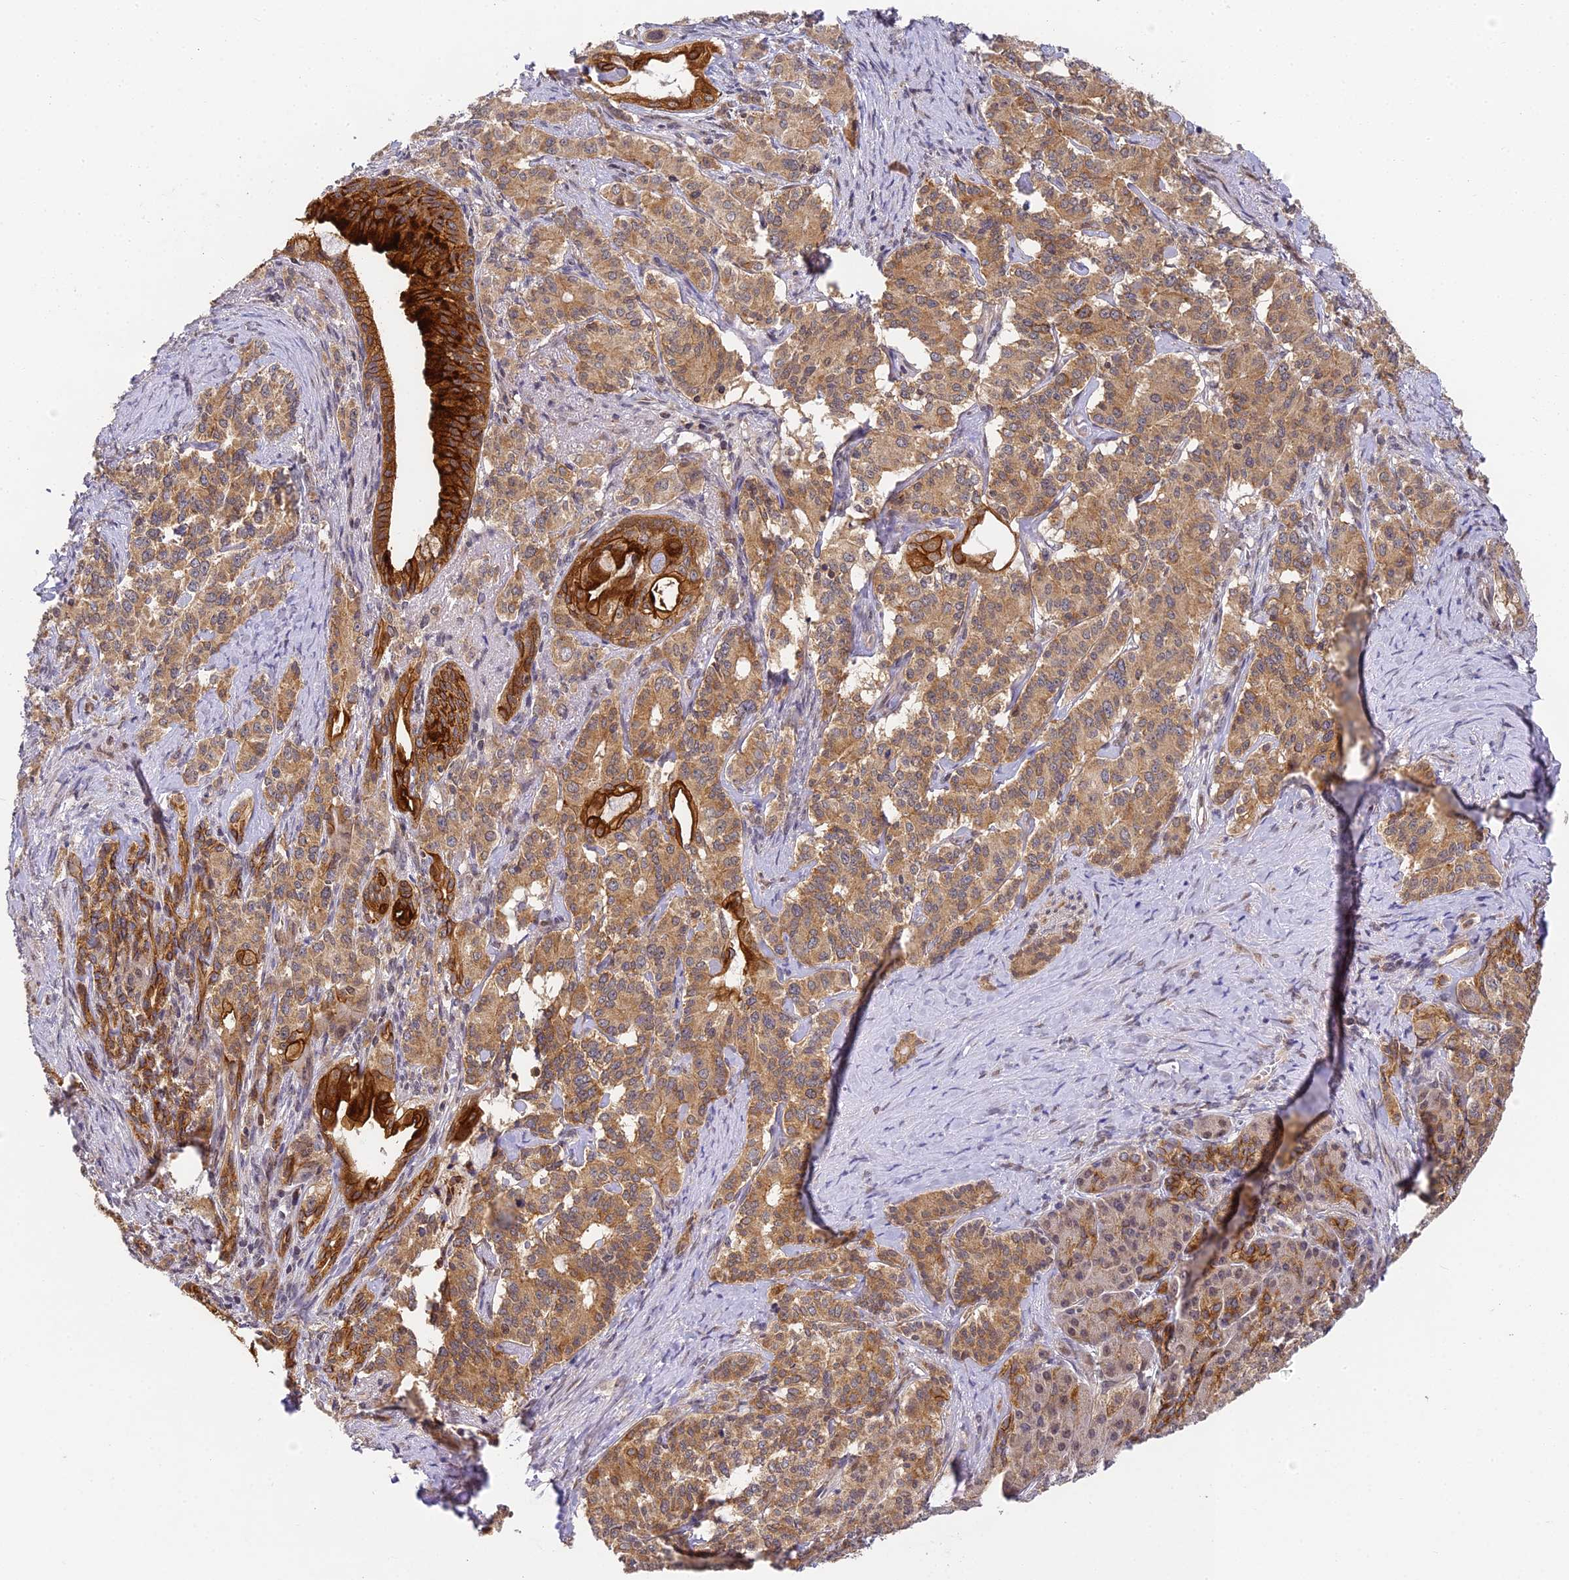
{"staining": {"intensity": "strong", "quantity": "25%-75%", "location": "cytoplasmic/membranous"}, "tissue": "pancreatic cancer", "cell_type": "Tumor cells", "image_type": "cancer", "snomed": [{"axis": "morphology", "description": "Adenocarcinoma, NOS"}, {"axis": "topography", "description": "Pancreas"}], "caption": "This is an image of immunohistochemistry staining of pancreatic adenocarcinoma, which shows strong staining in the cytoplasmic/membranous of tumor cells.", "gene": "DNAAF10", "patient": {"sex": "female", "age": 74}}